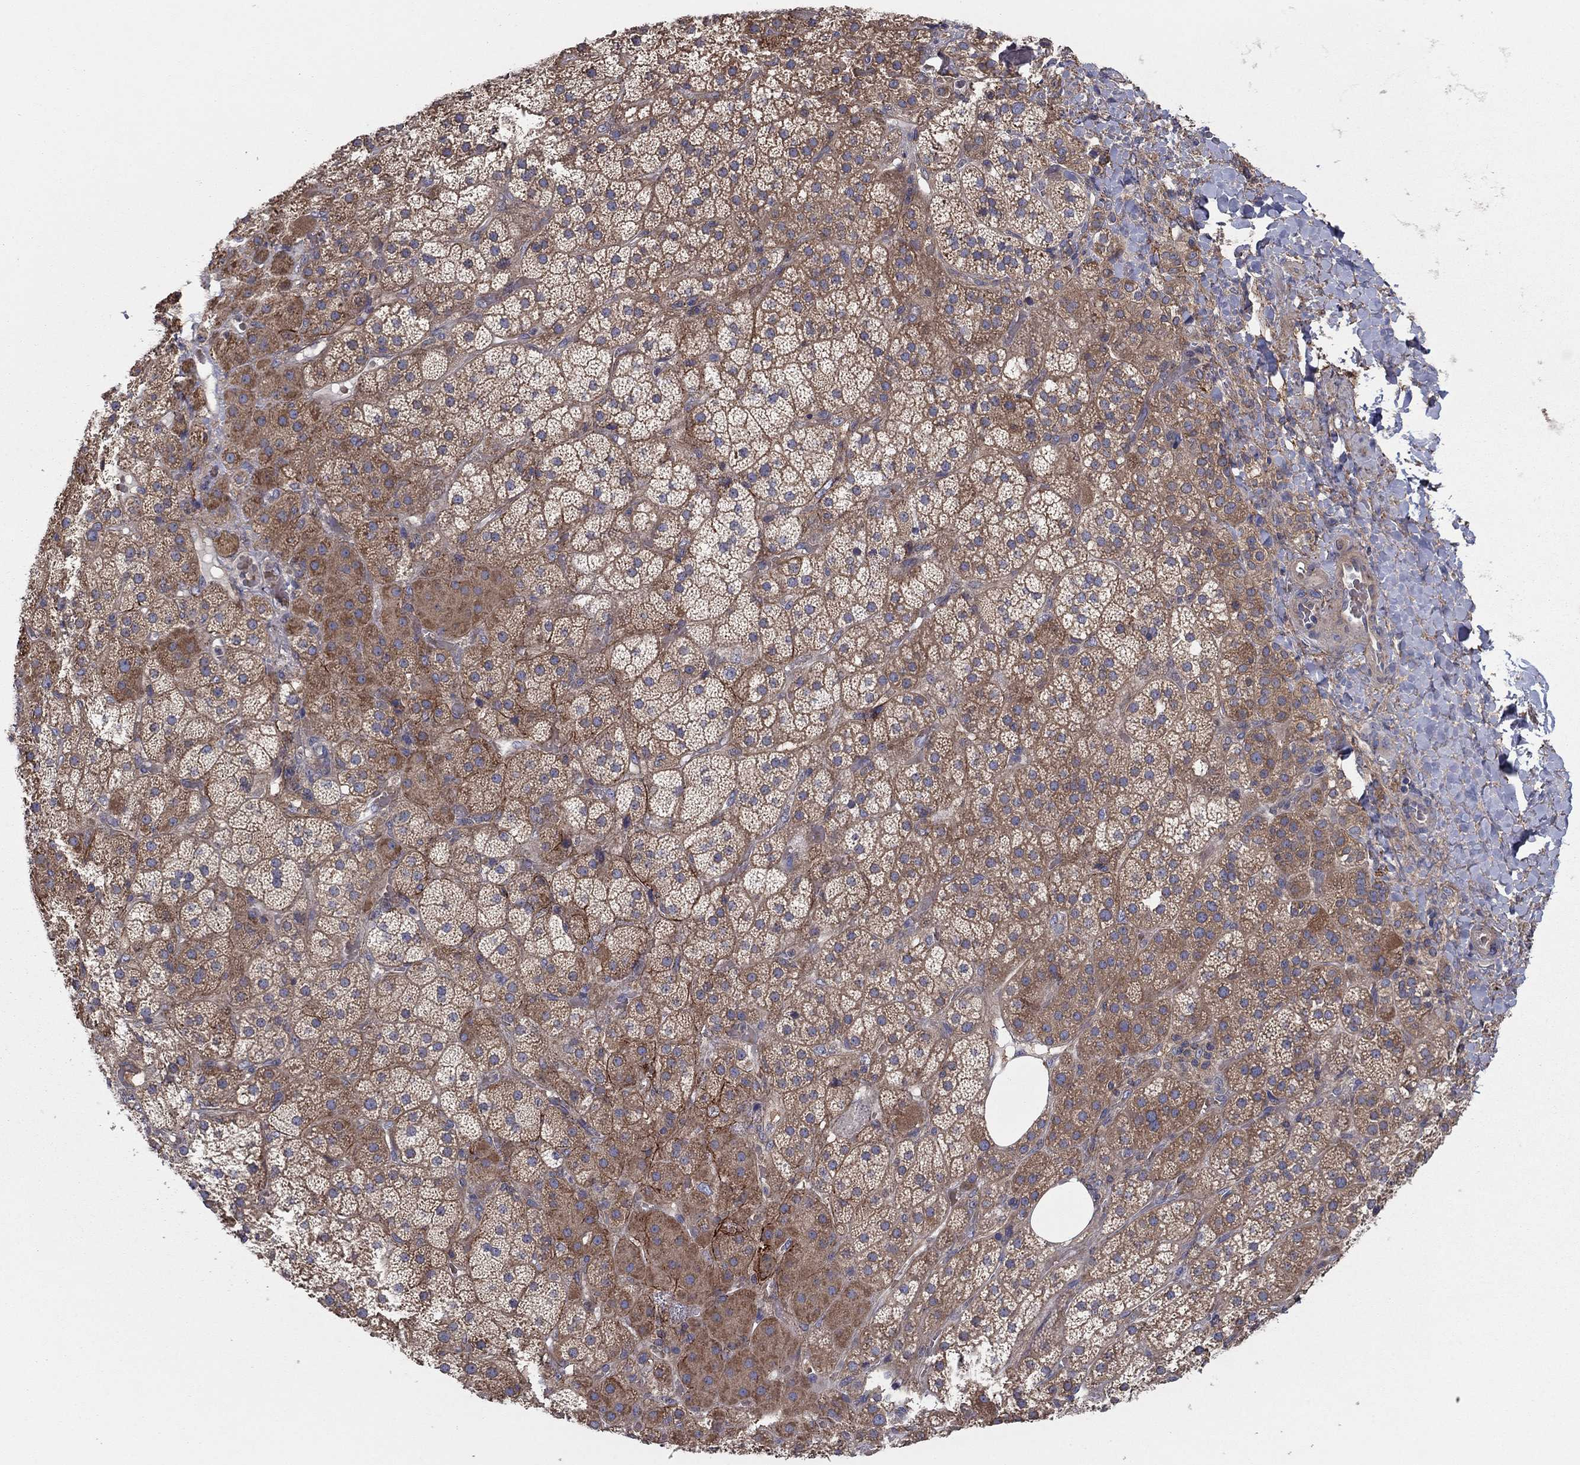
{"staining": {"intensity": "moderate", "quantity": ">75%", "location": "cytoplasmic/membranous"}, "tissue": "adrenal gland", "cell_type": "Glandular cells", "image_type": "normal", "snomed": [{"axis": "morphology", "description": "Normal tissue, NOS"}, {"axis": "topography", "description": "Adrenal gland"}], "caption": "Immunohistochemical staining of benign adrenal gland shows medium levels of moderate cytoplasmic/membranous positivity in about >75% of glandular cells. Ihc stains the protein of interest in brown and the nuclei are stained blue.", "gene": "RNF123", "patient": {"sex": "male", "age": 57}}